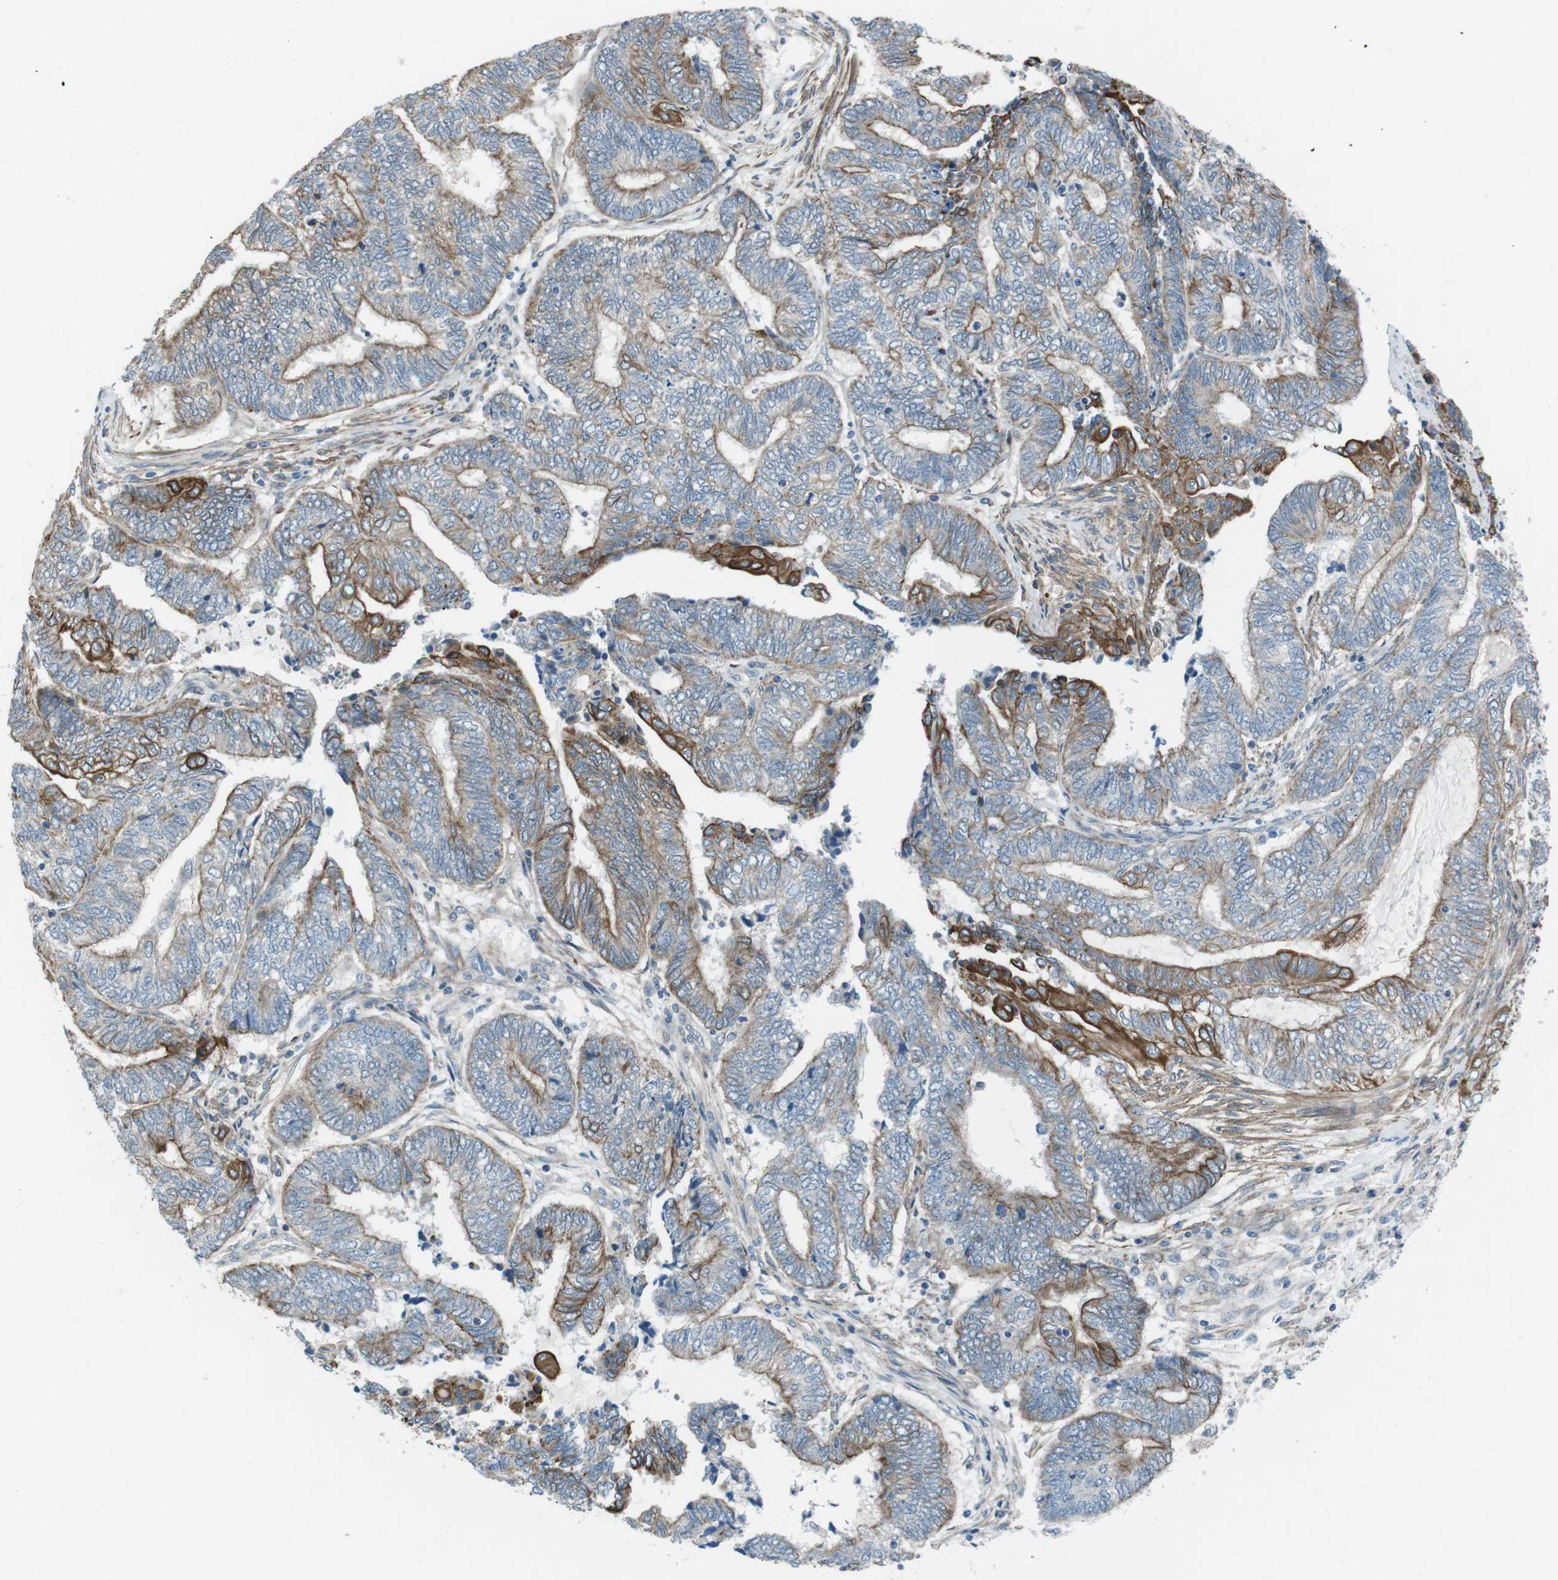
{"staining": {"intensity": "moderate", "quantity": "25%-75%", "location": "cytoplasmic/membranous"}, "tissue": "endometrial cancer", "cell_type": "Tumor cells", "image_type": "cancer", "snomed": [{"axis": "morphology", "description": "Adenocarcinoma, NOS"}, {"axis": "topography", "description": "Uterus"}, {"axis": "topography", "description": "Endometrium"}], "caption": "Protein staining displays moderate cytoplasmic/membranous expression in about 25%-75% of tumor cells in endometrial cancer.", "gene": "FAM174B", "patient": {"sex": "female", "age": 70}}